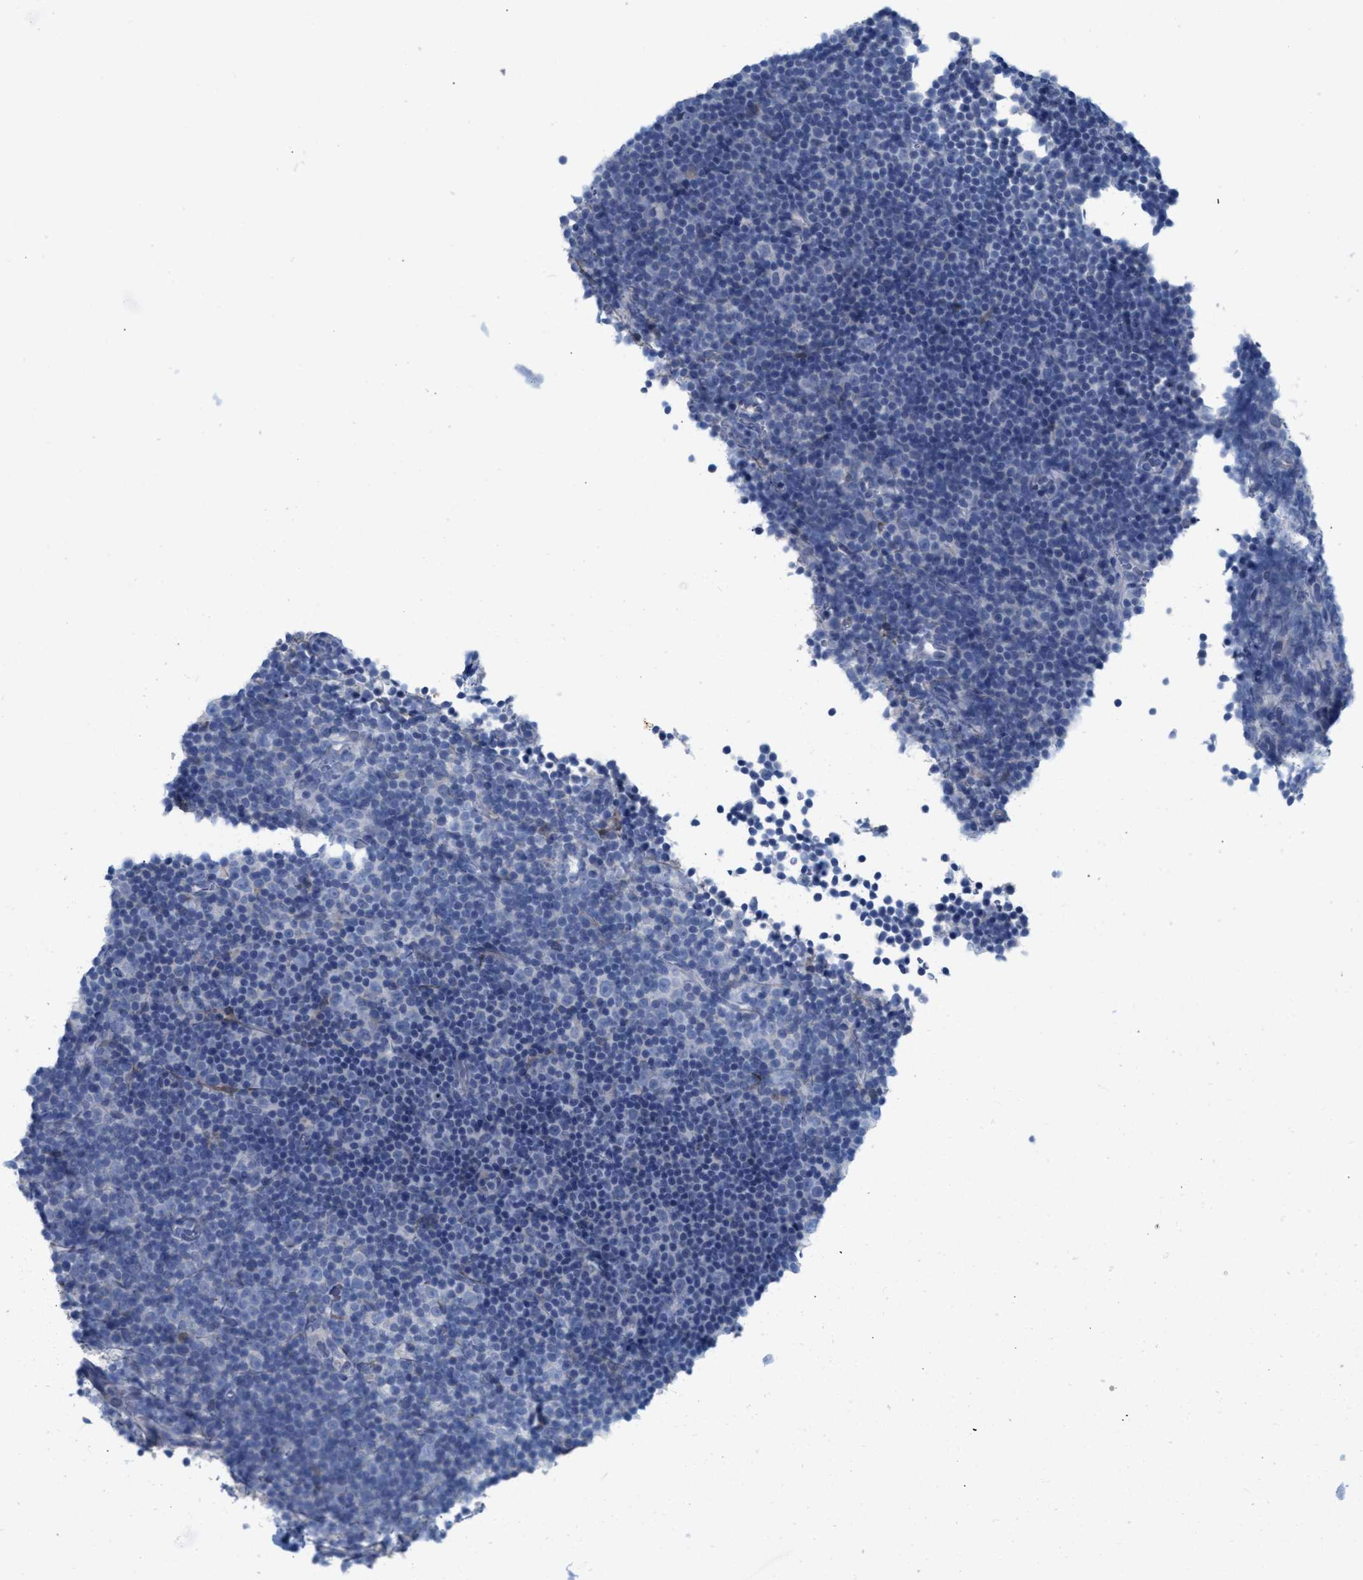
{"staining": {"intensity": "negative", "quantity": "none", "location": "none"}, "tissue": "lymphoma", "cell_type": "Tumor cells", "image_type": "cancer", "snomed": [{"axis": "morphology", "description": "Malignant lymphoma, non-Hodgkin's type, Low grade"}, {"axis": "topography", "description": "Lymph node"}], "caption": "IHC micrograph of neoplastic tissue: human low-grade malignant lymphoma, non-Hodgkin's type stained with DAB (3,3'-diaminobenzidine) reveals no significant protein expression in tumor cells. (Immunohistochemistry (ihc), brightfield microscopy, high magnification).", "gene": "TAGLN", "patient": {"sex": "female", "age": 67}}